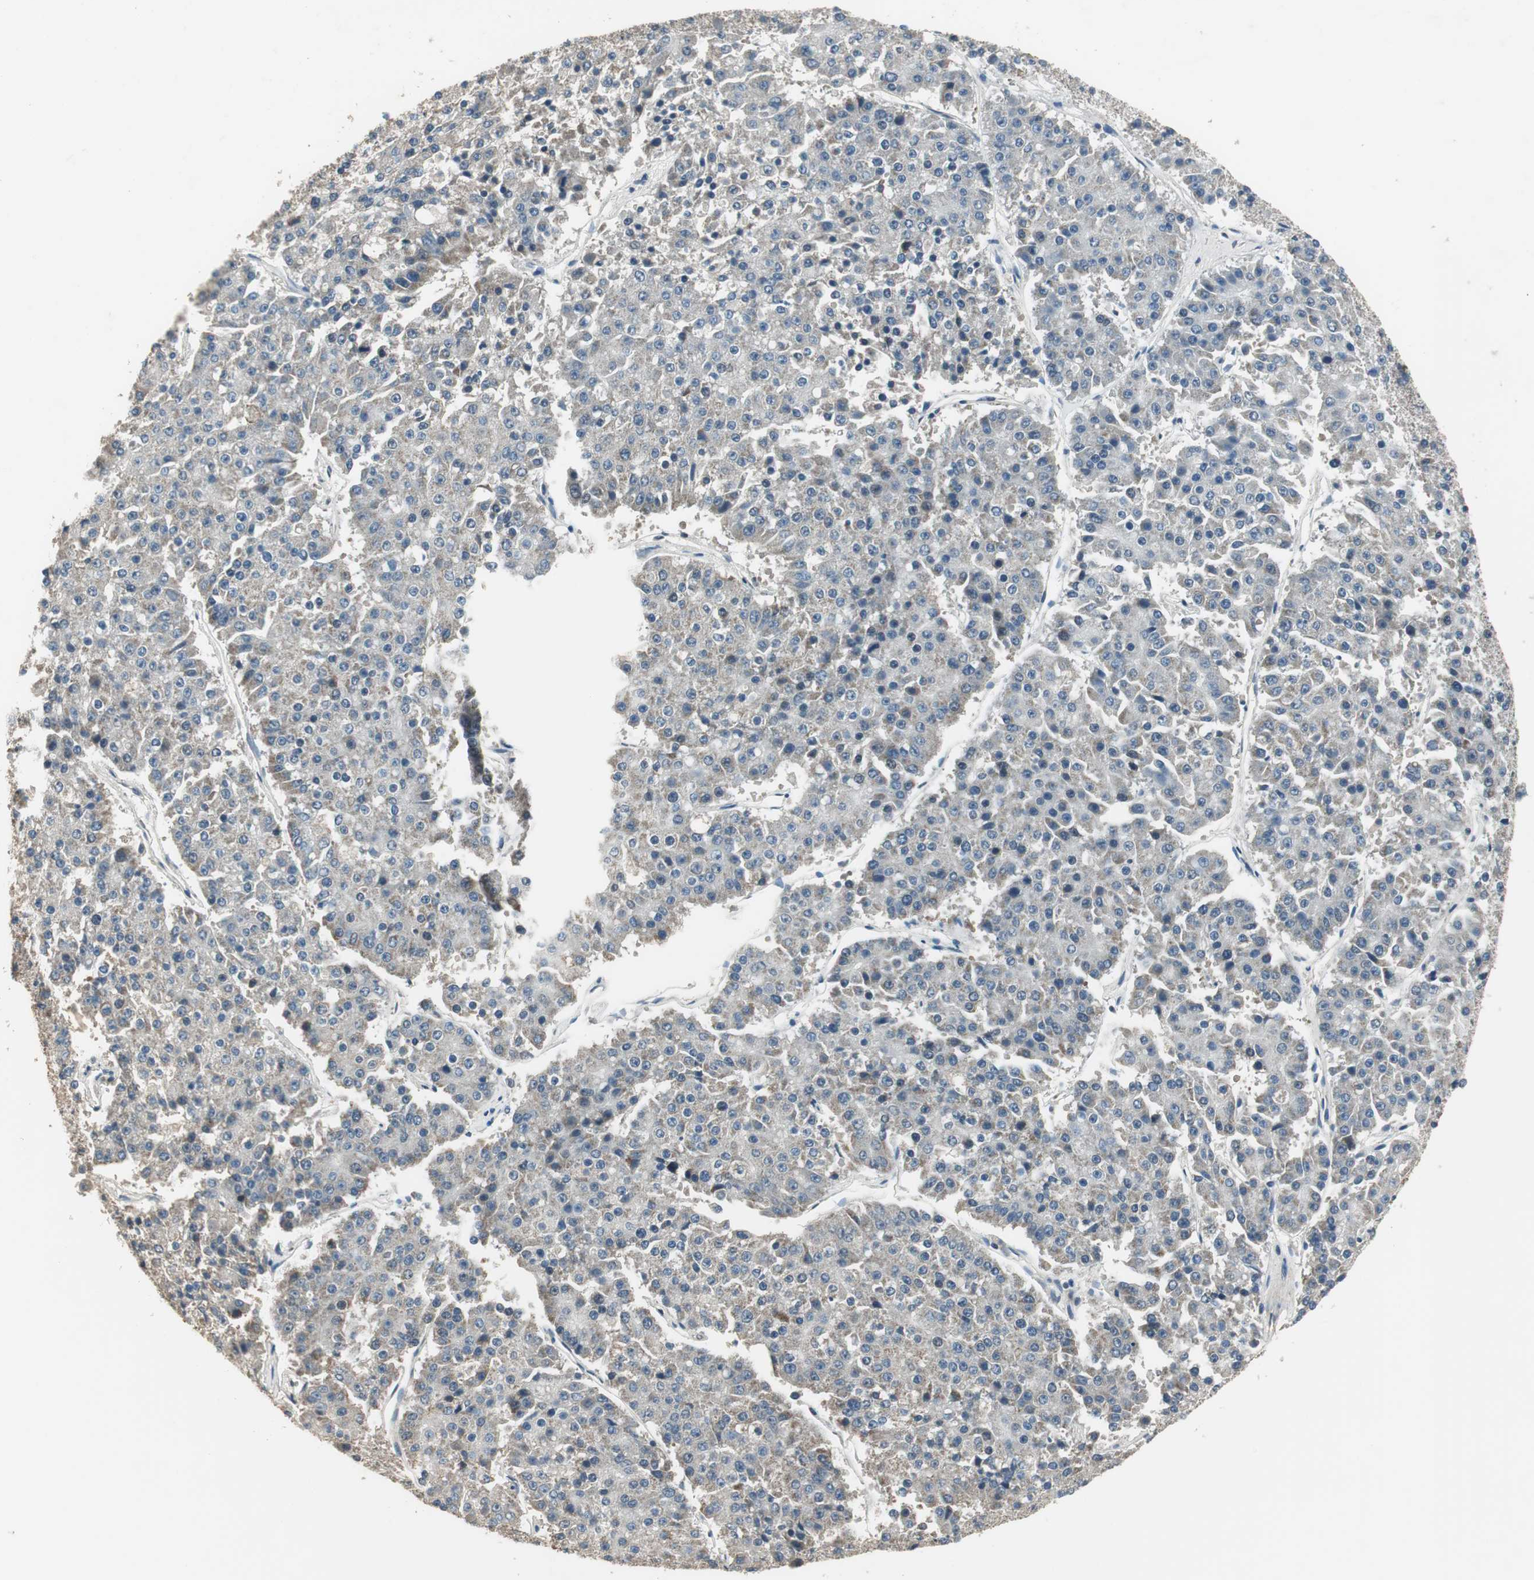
{"staining": {"intensity": "weak", "quantity": "25%-75%", "location": "cytoplasmic/membranous"}, "tissue": "pancreatic cancer", "cell_type": "Tumor cells", "image_type": "cancer", "snomed": [{"axis": "morphology", "description": "Adenocarcinoma, NOS"}, {"axis": "topography", "description": "Pancreas"}], "caption": "Protein expression analysis of human pancreatic cancer reveals weak cytoplasmic/membranous positivity in about 25%-75% of tumor cells.", "gene": "MSTO1", "patient": {"sex": "male", "age": 50}}